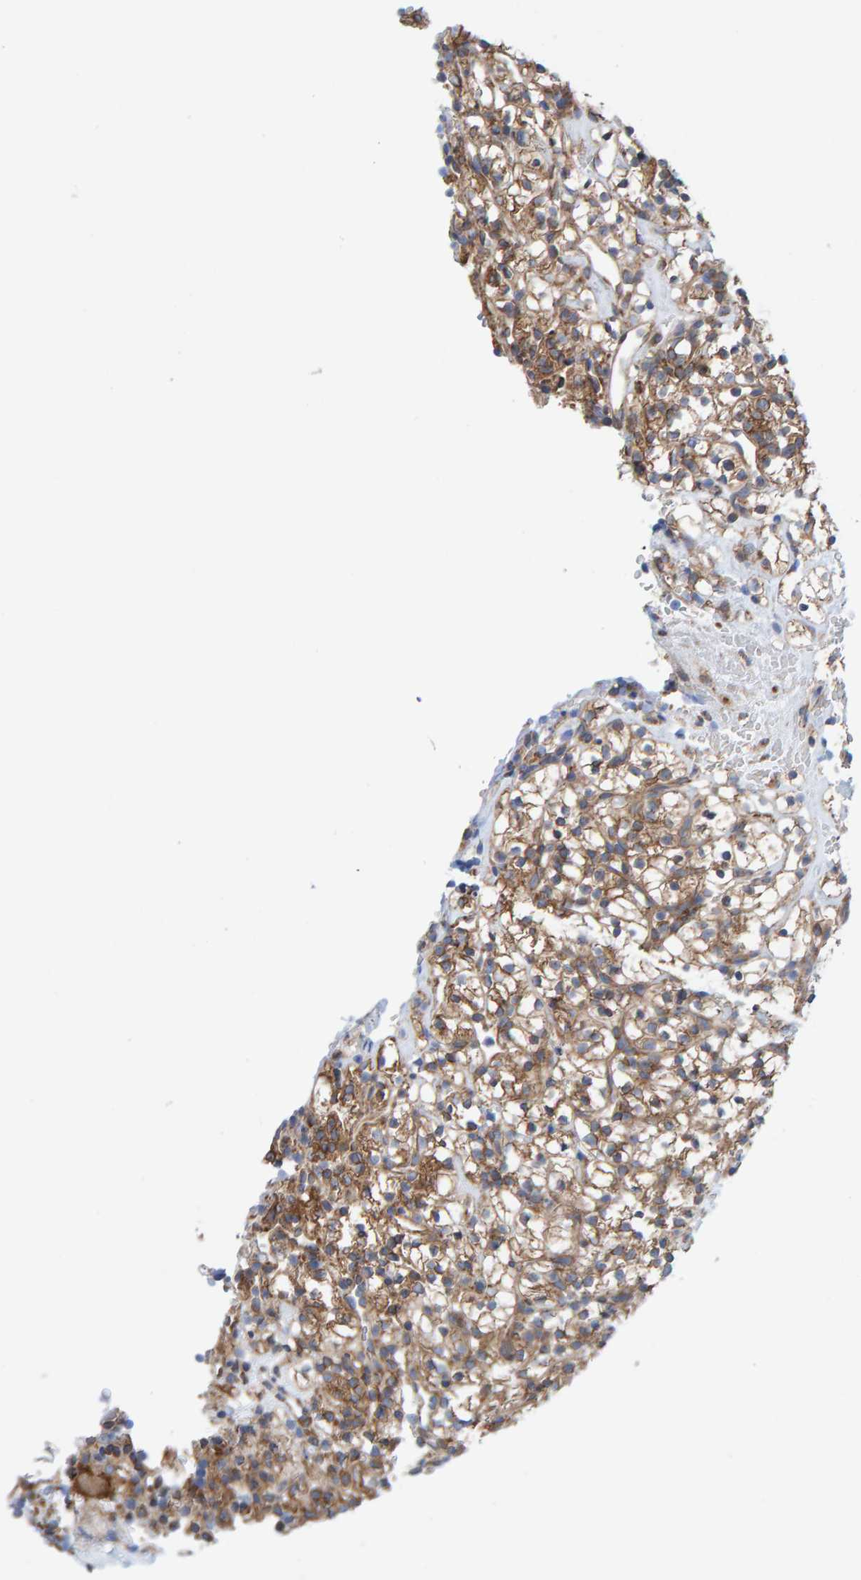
{"staining": {"intensity": "moderate", "quantity": ">75%", "location": "cytoplasmic/membranous"}, "tissue": "renal cancer", "cell_type": "Tumor cells", "image_type": "cancer", "snomed": [{"axis": "morphology", "description": "Adenocarcinoma, NOS"}, {"axis": "topography", "description": "Kidney"}], "caption": "Immunohistochemistry (IHC) of human renal cancer (adenocarcinoma) reveals medium levels of moderate cytoplasmic/membranous staining in approximately >75% of tumor cells. The protein of interest is stained brown, and the nuclei are stained in blue (DAB (3,3'-diaminobenzidine) IHC with brightfield microscopy, high magnification).", "gene": "CDK5RAP3", "patient": {"sex": "female", "age": 57}}